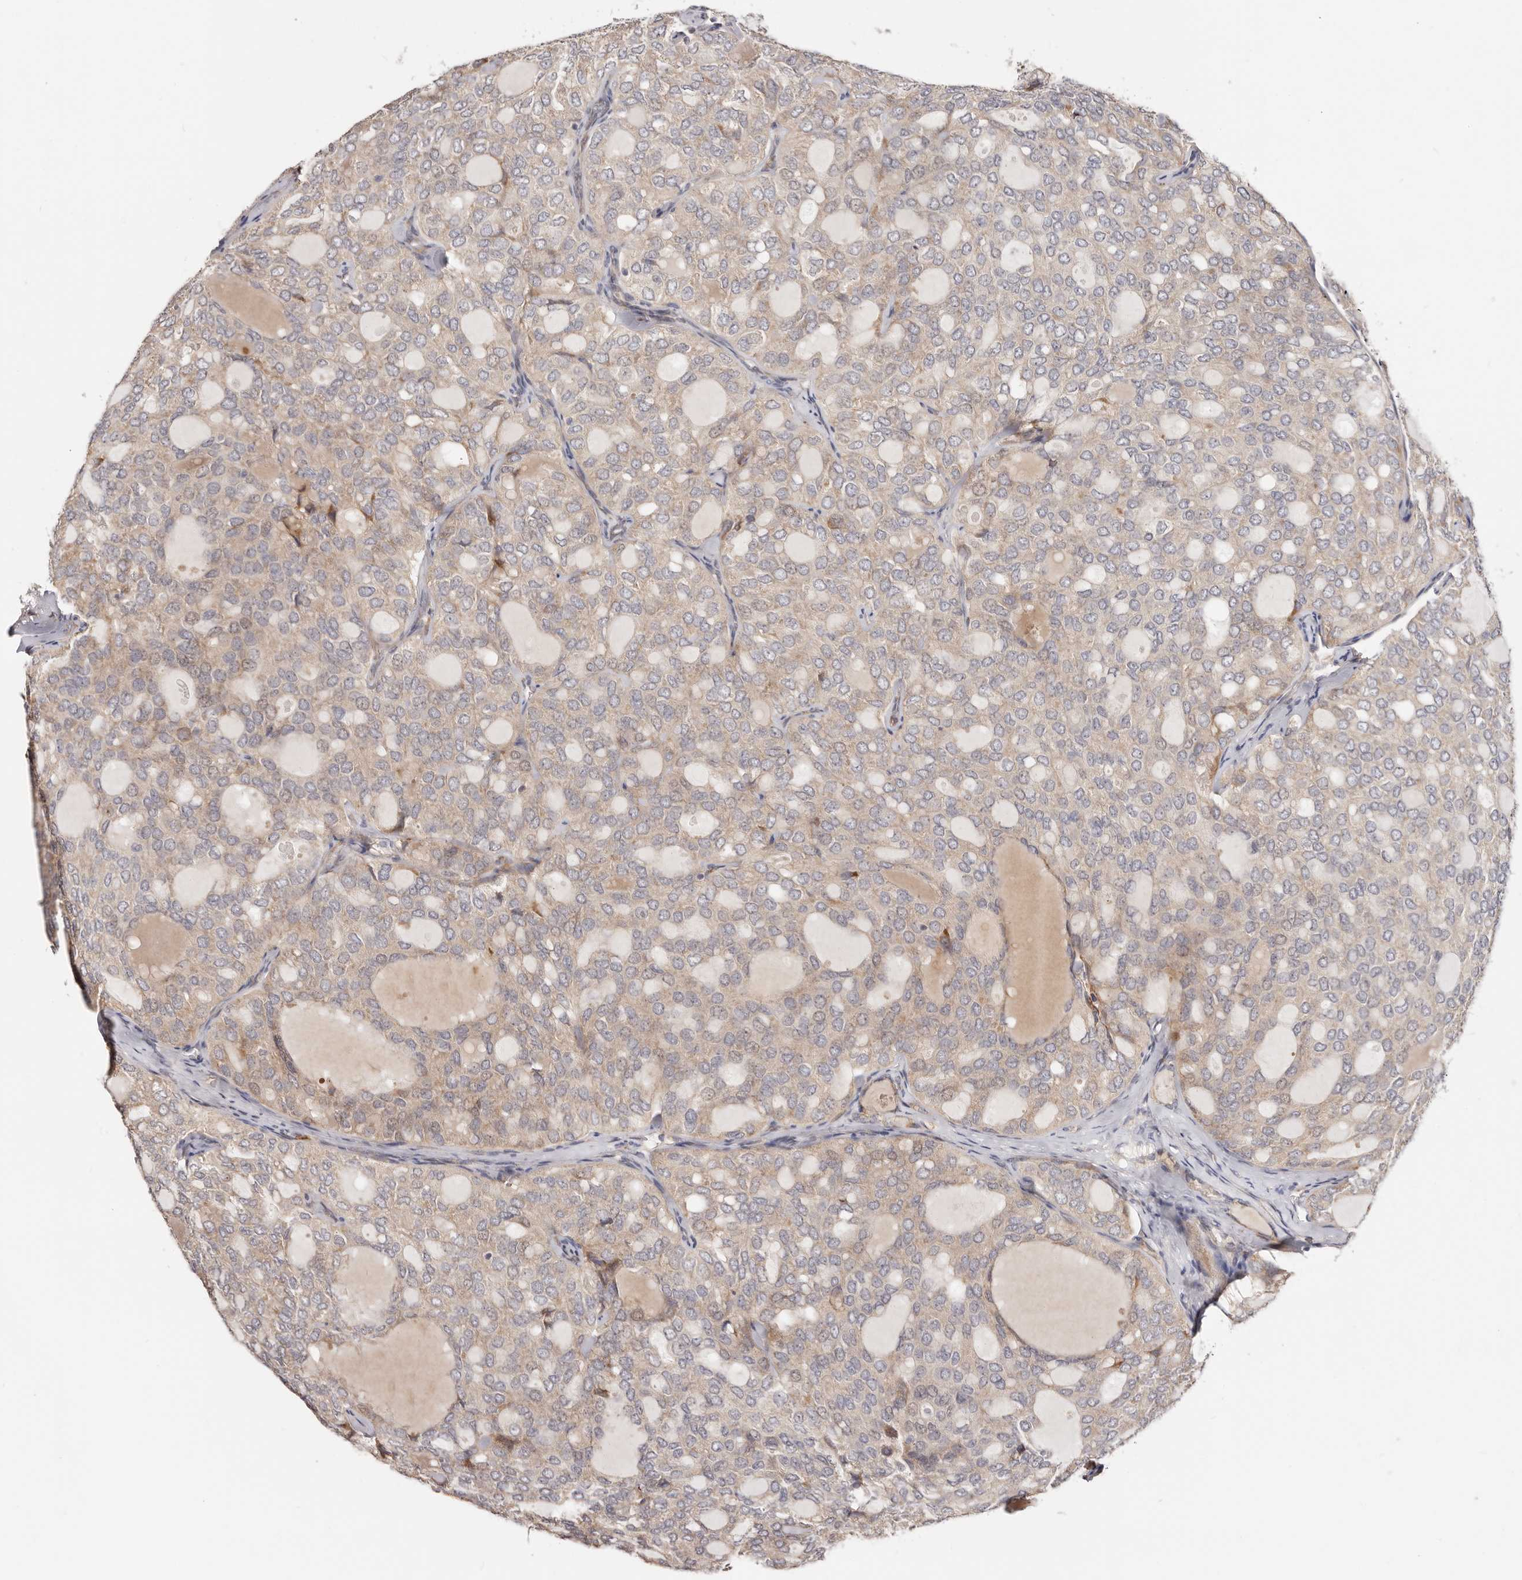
{"staining": {"intensity": "weak", "quantity": "<25%", "location": "cytoplasmic/membranous"}, "tissue": "thyroid cancer", "cell_type": "Tumor cells", "image_type": "cancer", "snomed": [{"axis": "morphology", "description": "Follicular adenoma carcinoma, NOS"}, {"axis": "topography", "description": "Thyroid gland"}], "caption": "High magnification brightfield microscopy of follicular adenoma carcinoma (thyroid) stained with DAB (brown) and counterstained with hematoxylin (blue): tumor cells show no significant expression.", "gene": "BCL2L15", "patient": {"sex": "male", "age": 75}}